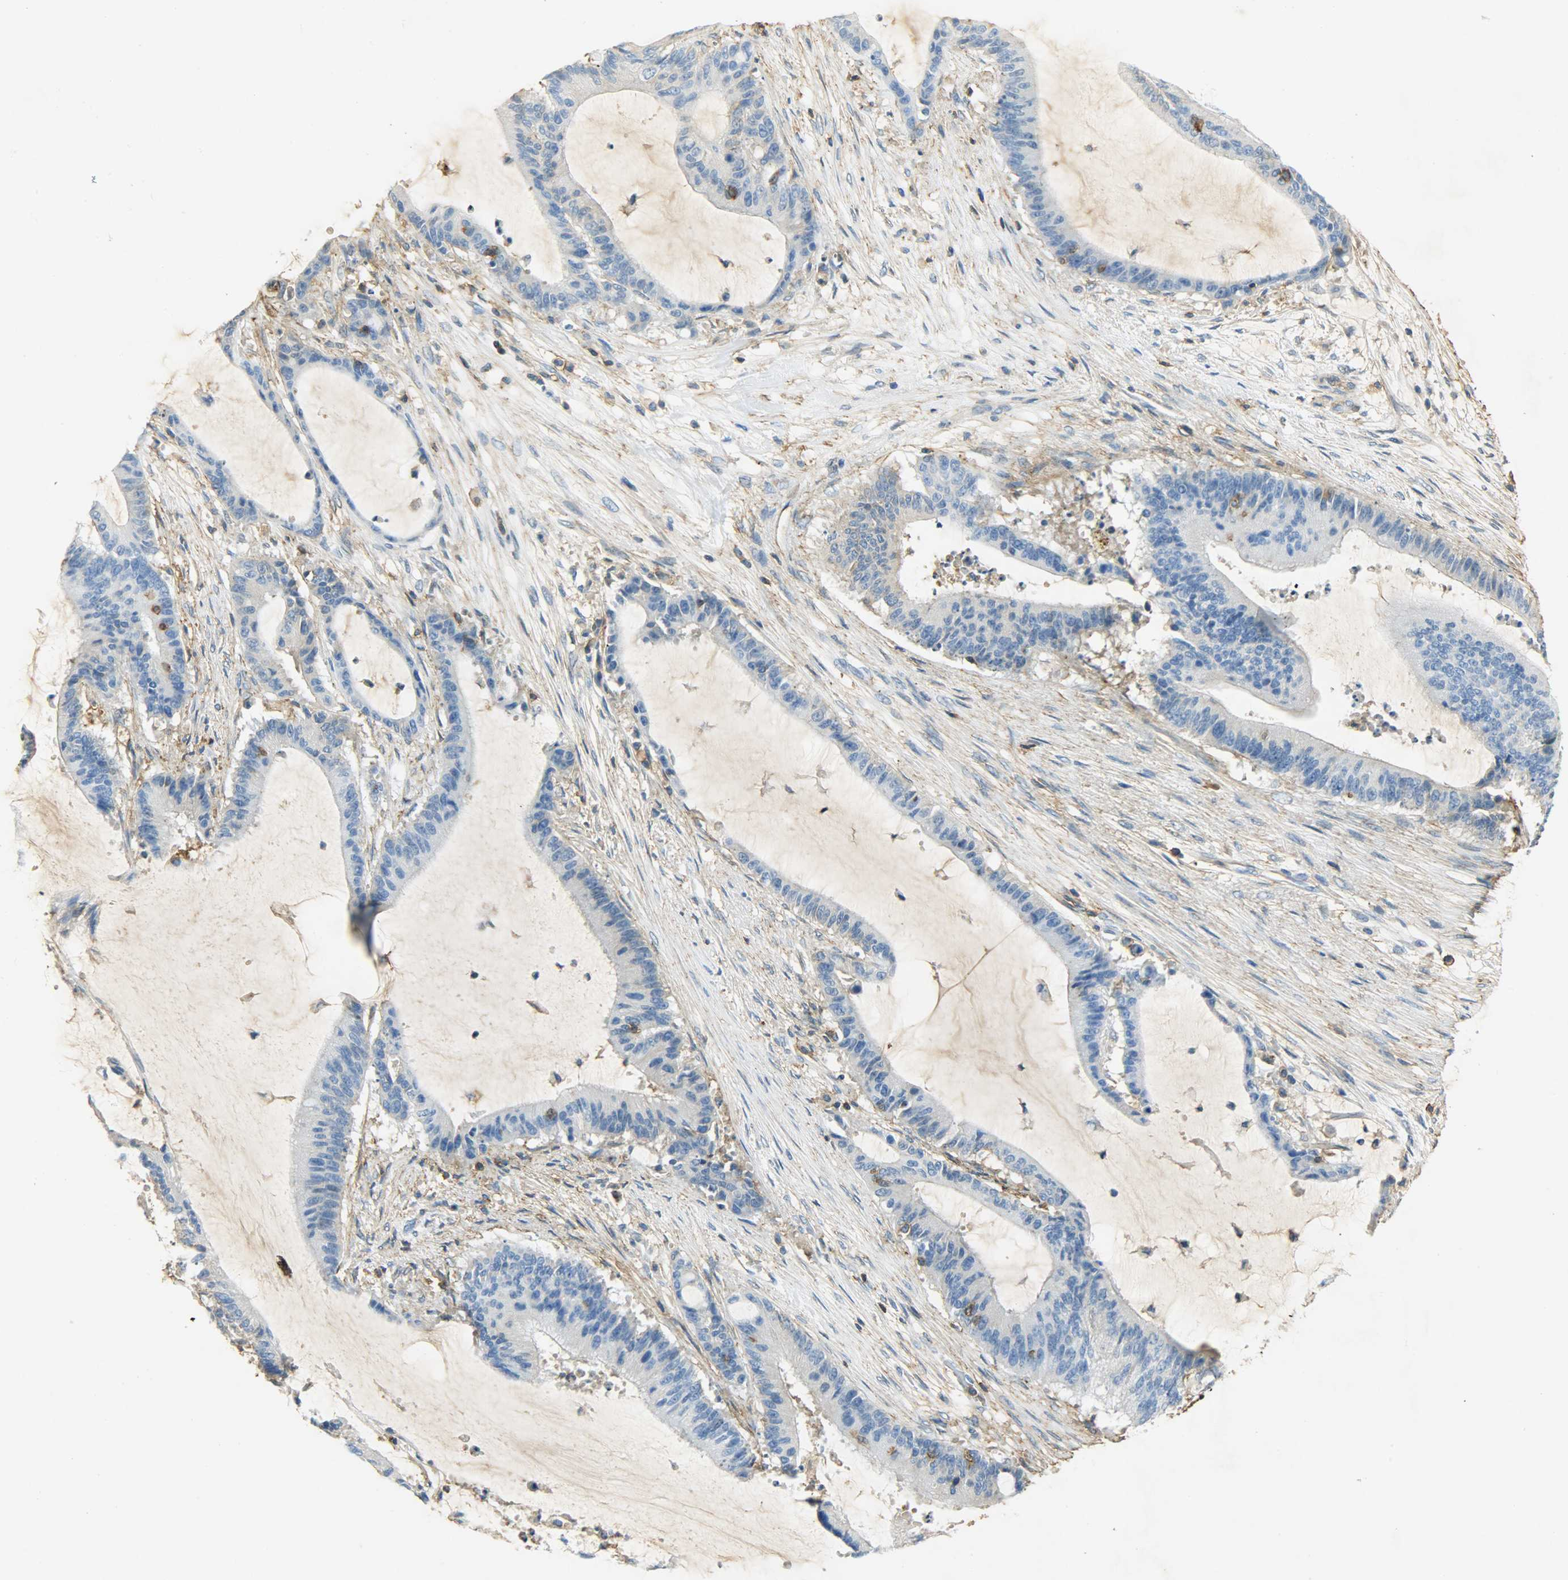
{"staining": {"intensity": "negative", "quantity": "none", "location": "none"}, "tissue": "liver cancer", "cell_type": "Tumor cells", "image_type": "cancer", "snomed": [{"axis": "morphology", "description": "Cholangiocarcinoma"}, {"axis": "topography", "description": "Liver"}], "caption": "Tumor cells are negative for brown protein staining in liver cholangiocarcinoma.", "gene": "ANXA6", "patient": {"sex": "female", "age": 73}}